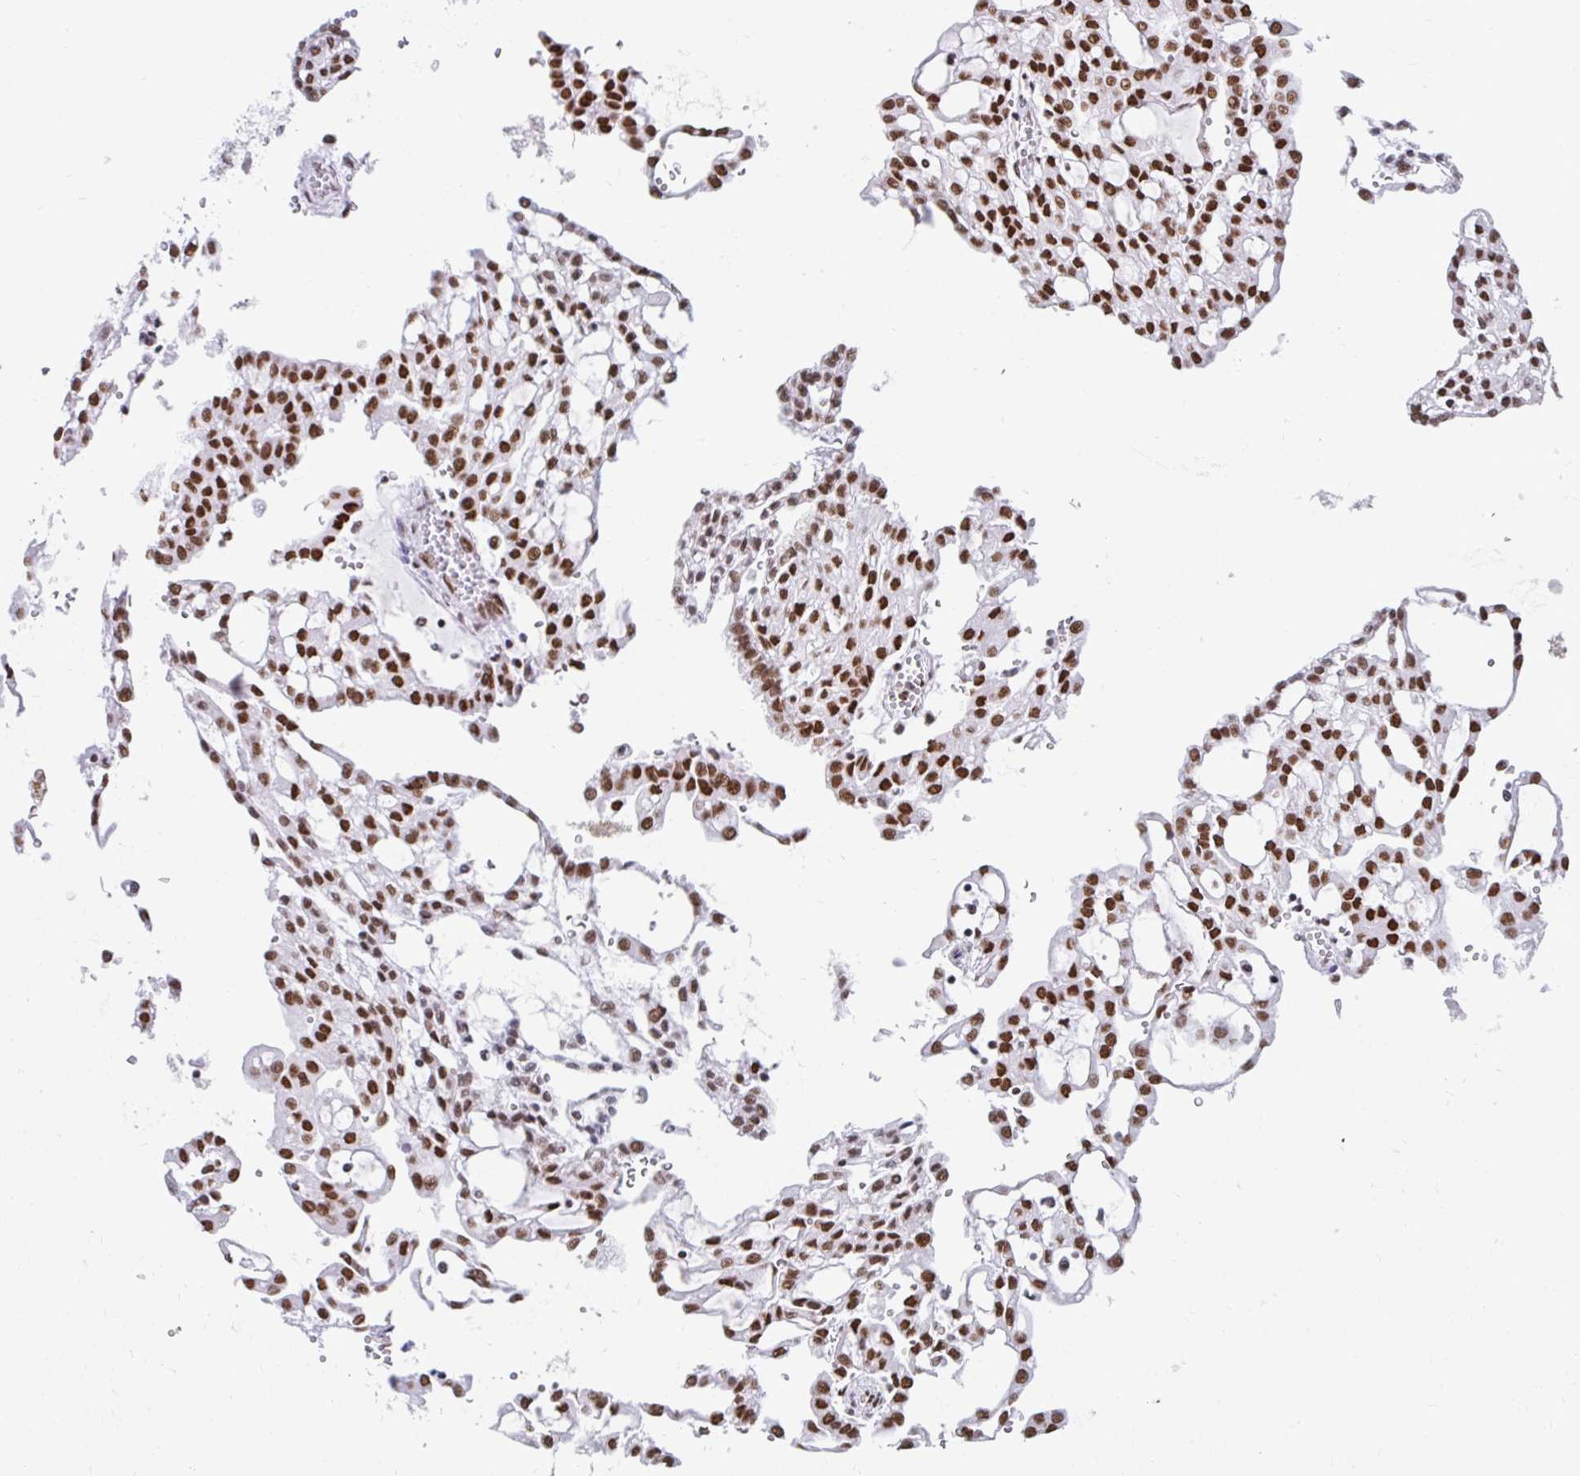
{"staining": {"intensity": "moderate", "quantity": ">75%", "location": "nuclear"}, "tissue": "renal cancer", "cell_type": "Tumor cells", "image_type": "cancer", "snomed": [{"axis": "morphology", "description": "Adenocarcinoma, NOS"}, {"axis": "topography", "description": "Kidney"}], "caption": "Immunohistochemical staining of human renal cancer exhibits moderate nuclear protein expression in about >75% of tumor cells.", "gene": "KHDRBS1", "patient": {"sex": "male", "age": 63}}